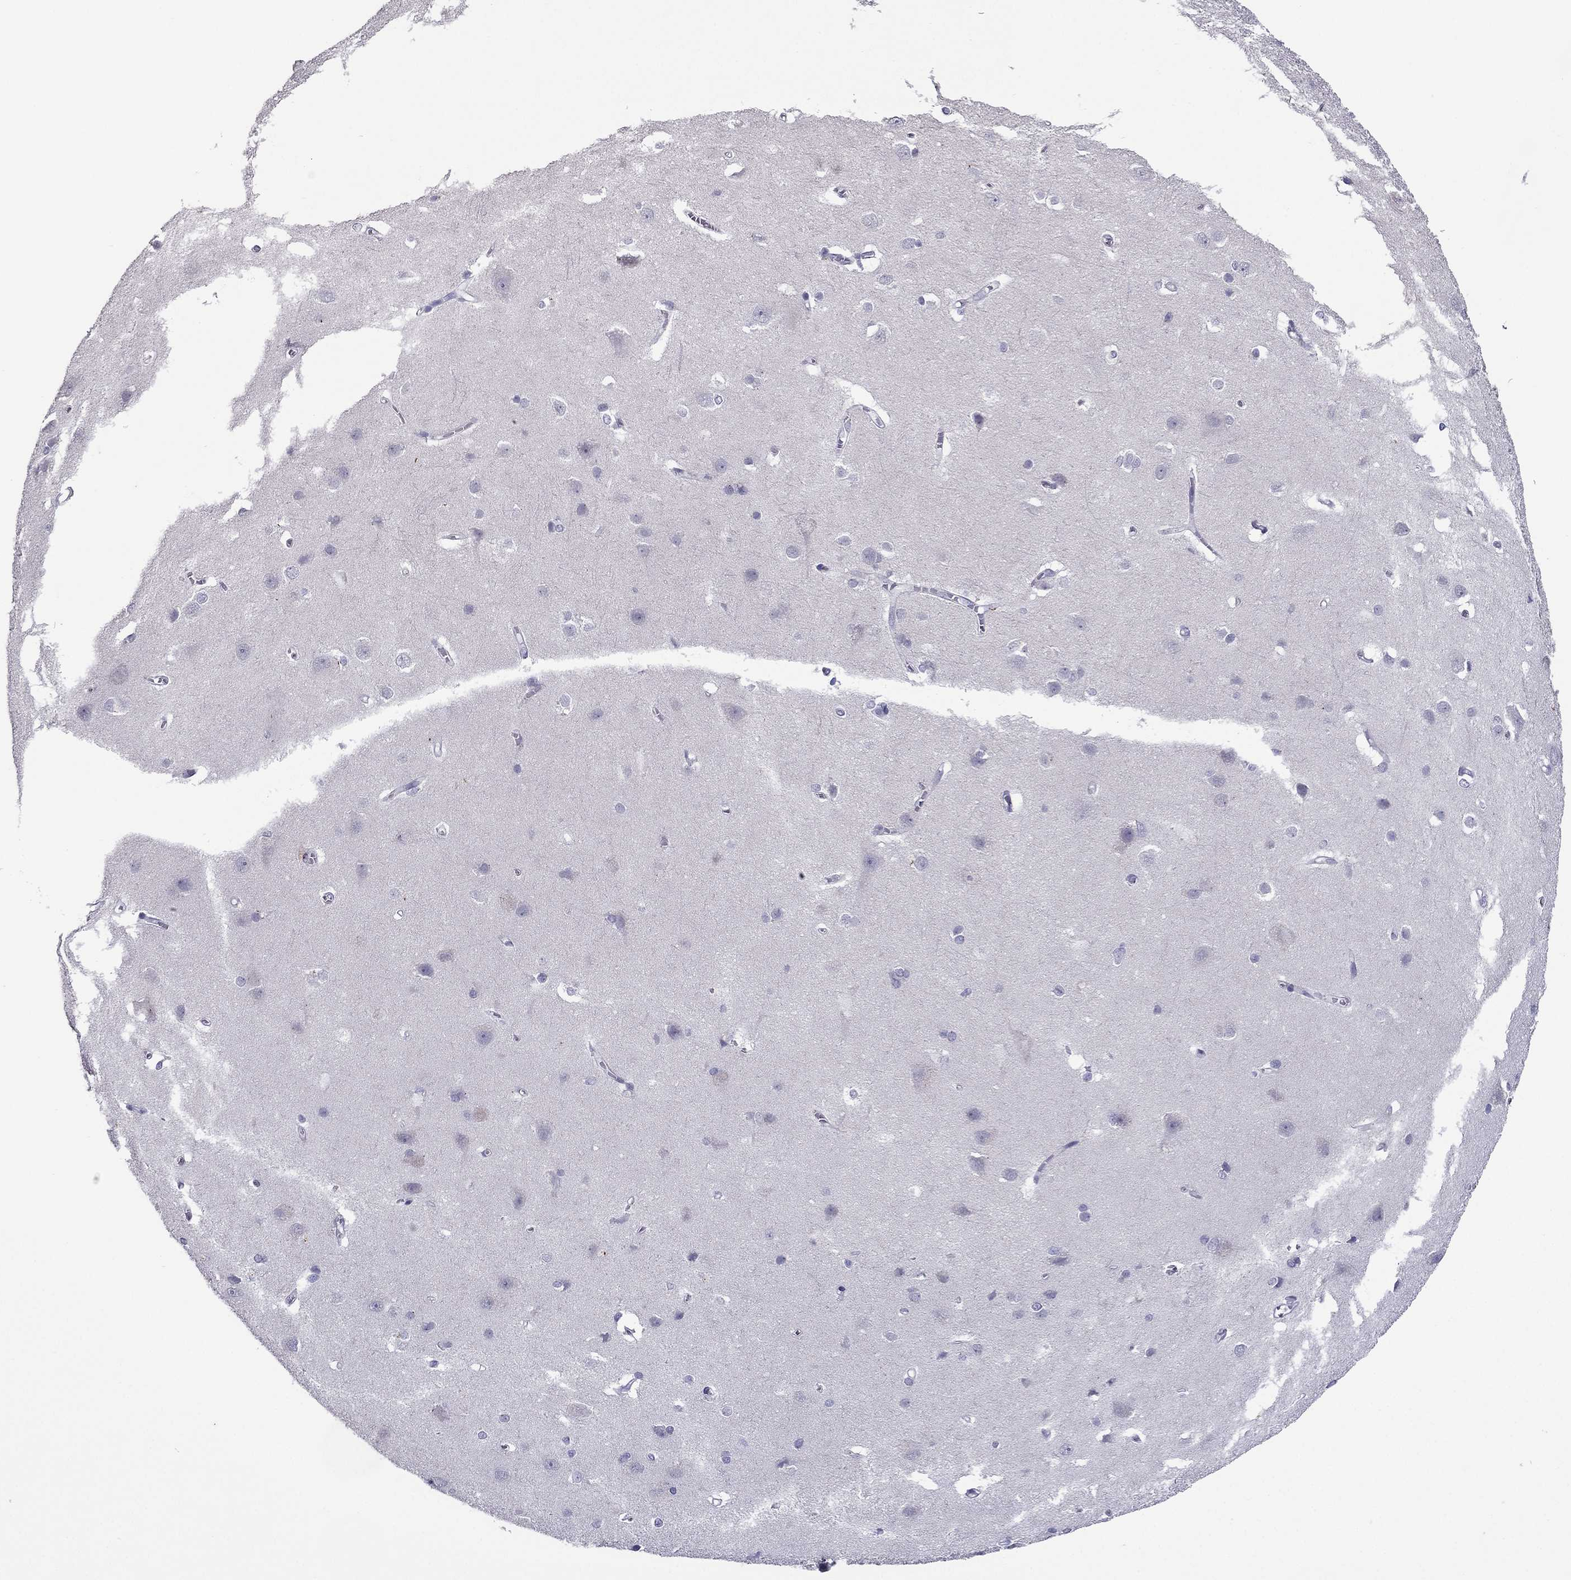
{"staining": {"intensity": "negative", "quantity": "none", "location": "none"}, "tissue": "cerebral cortex", "cell_type": "Endothelial cells", "image_type": "normal", "snomed": [{"axis": "morphology", "description": "Normal tissue, NOS"}, {"axis": "topography", "description": "Cerebral cortex"}], "caption": "Photomicrograph shows no protein positivity in endothelial cells of benign cerebral cortex.", "gene": "MYBPH", "patient": {"sex": "male", "age": 37}}